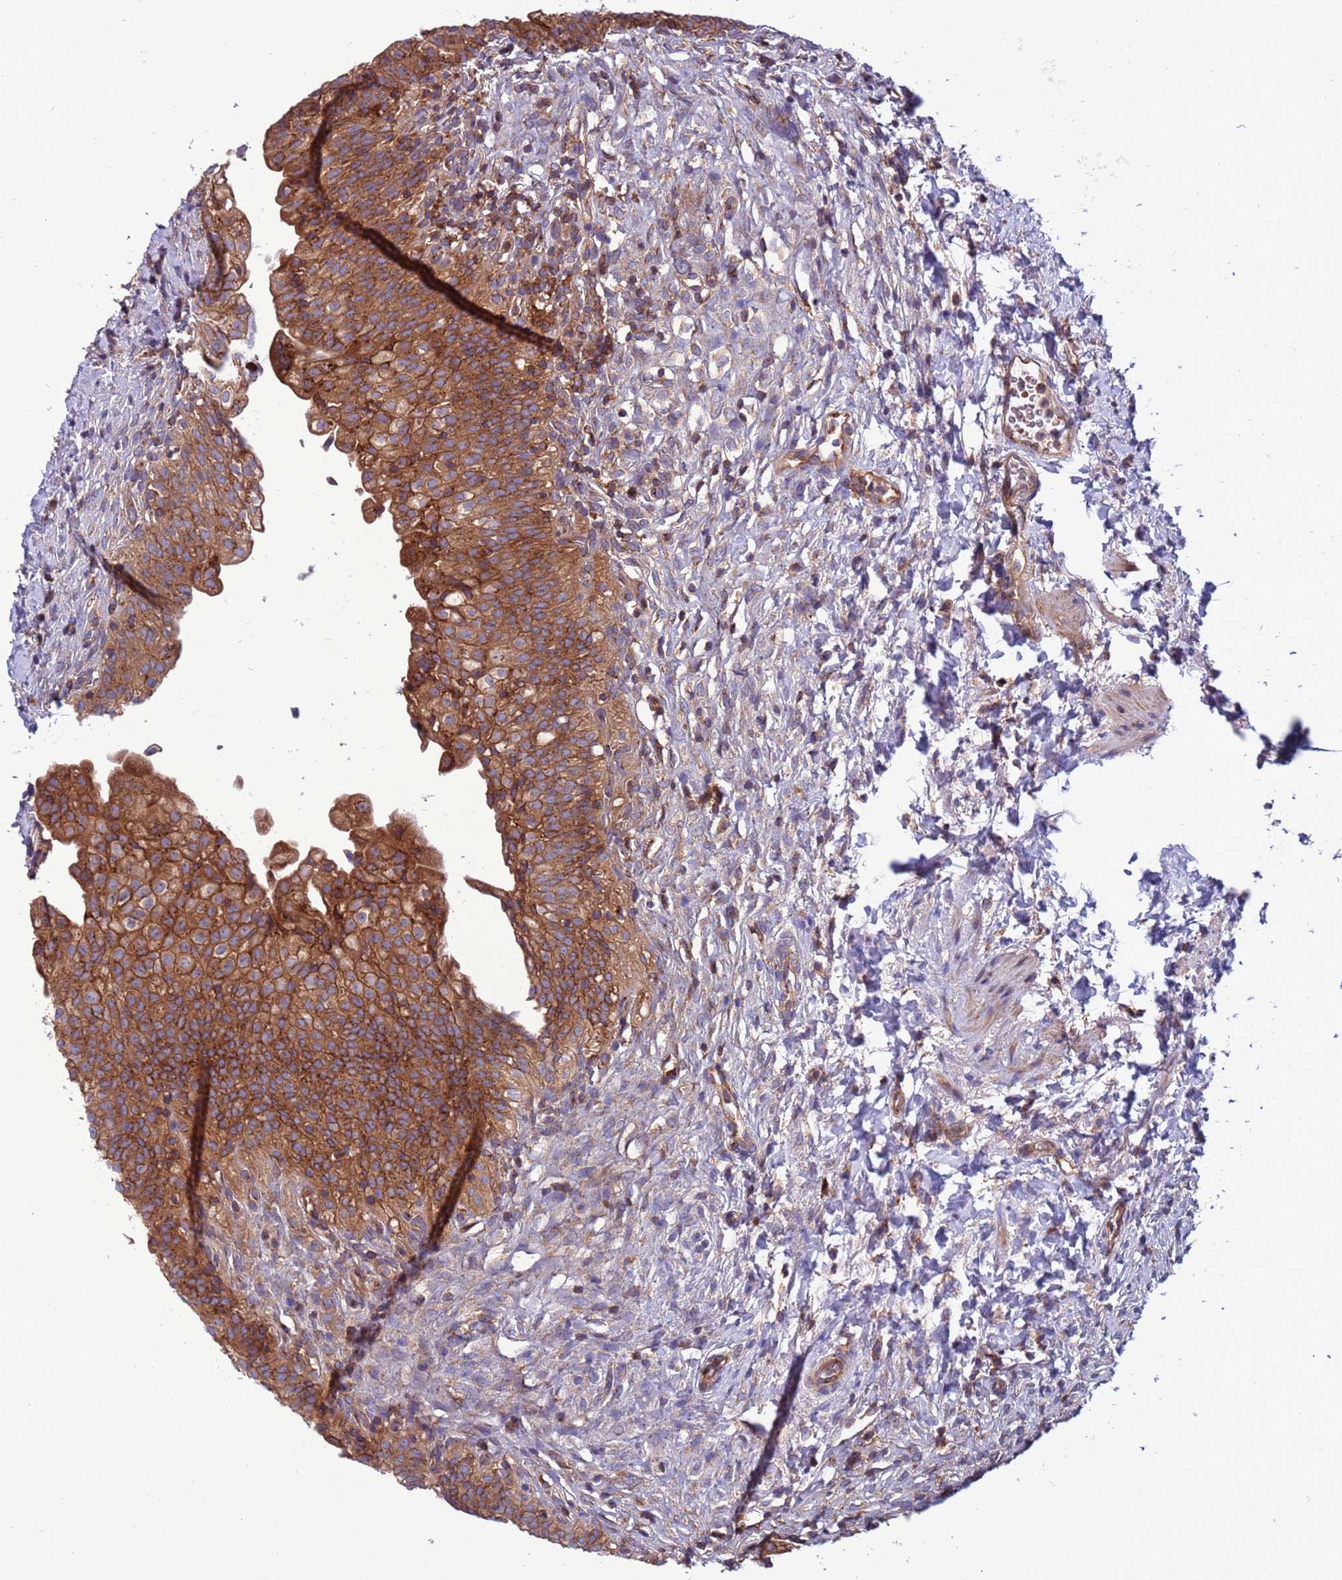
{"staining": {"intensity": "strong", "quantity": ">75%", "location": "cytoplasmic/membranous"}, "tissue": "urinary bladder", "cell_type": "Urothelial cells", "image_type": "normal", "snomed": [{"axis": "morphology", "description": "Normal tissue, NOS"}, {"axis": "topography", "description": "Urinary bladder"}], "caption": "Immunohistochemistry image of normal urinary bladder: human urinary bladder stained using IHC shows high levels of strong protein expression localized specifically in the cytoplasmic/membranous of urothelial cells, appearing as a cytoplasmic/membranous brown color.", "gene": "ZC3HAV1", "patient": {"sex": "male", "age": 55}}